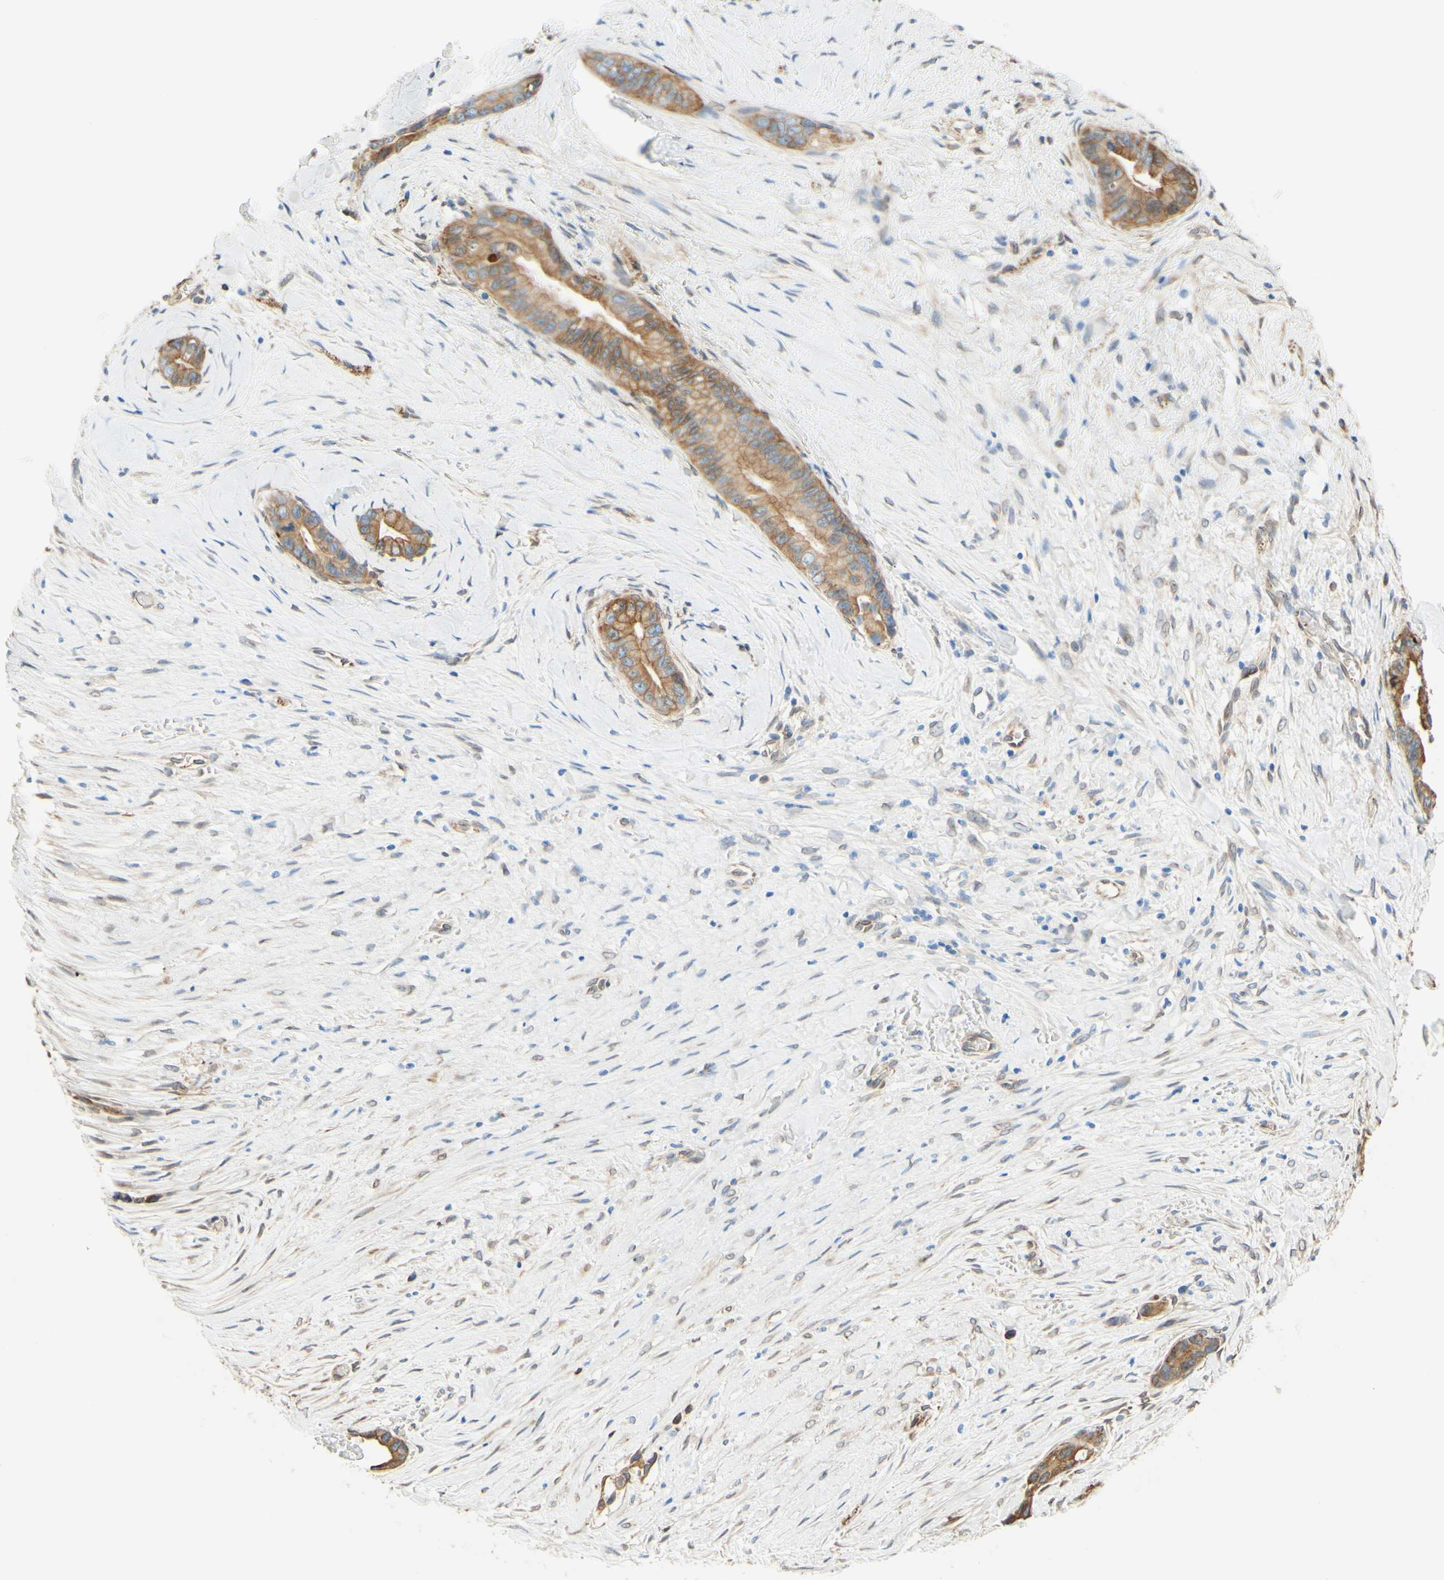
{"staining": {"intensity": "moderate", "quantity": ">75%", "location": "cytoplasmic/membranous"}, "tissue": "liver cancer", "cell_type": "Tumor cells", "image_type": "cancer", "snomed": [{"axis": "morphology", "description": "Cholangiocarcinoma"}, {"axis": "topography", "description": "Liver"}], "caption": "This micrograph demonstrates immunohistochemistry staining of liver cancer (cholangiocarcinoma), with medium moderate cytoplasmic/membranous expression in approximately >75% of tumor cells.", "gene": "ENDOD1", "patient": {"sex": "female", "age": 55}}